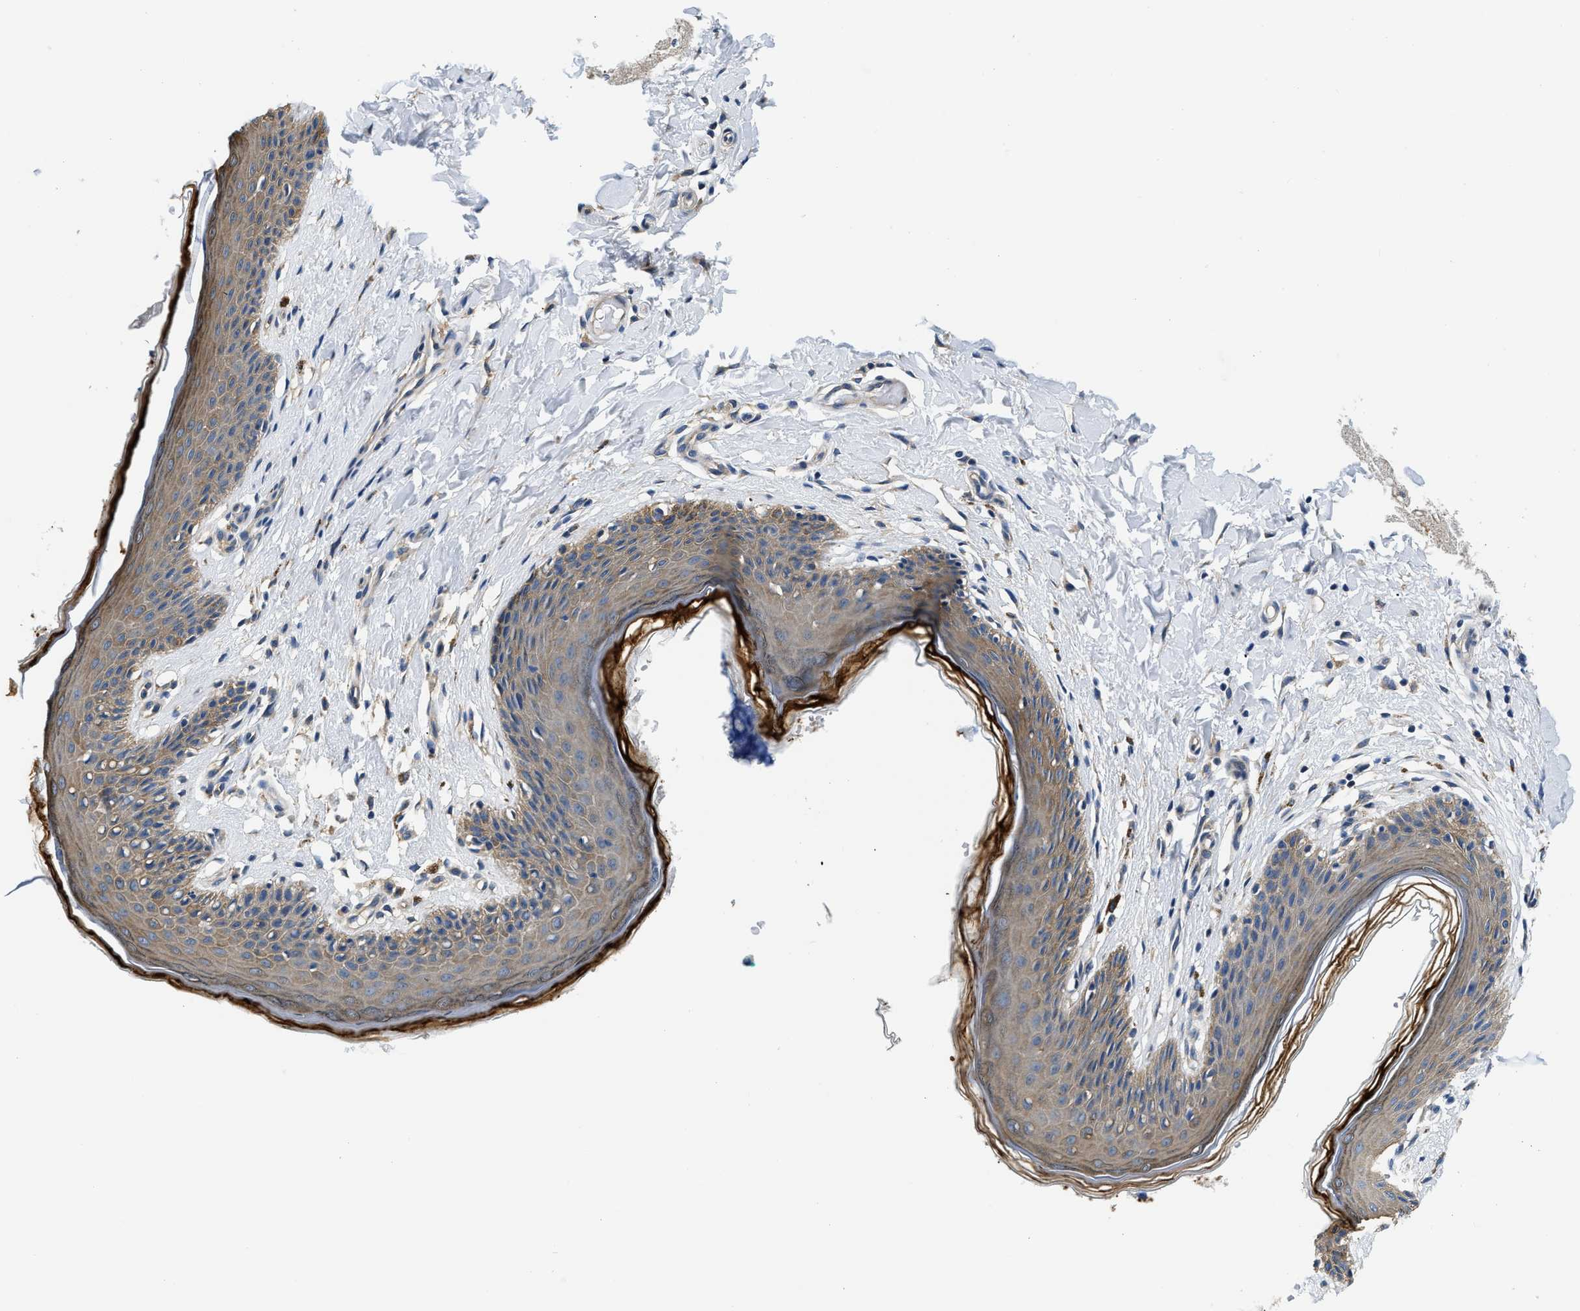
{"staining": {"intensity": "weak", "quantity": ">75%", "location": "cytoplasmic/membranous"}, "tissue": "skin", "cell_type": "Epidermal cells", "image_type": "normal", "snomed": [{"axis": "morphology", "description": "Normal tissue, NOS"}, {"axis": "topography", "description": "Vulva"}], "caption": "Skin stained with DAB (3,3'-diaminobenzidine) immunohistochemistry shows low levels of weak cytoplasmic/membranous staining in approximately >75% of epidermal cells.", "gene": "PPP2R1B", "patient": {"sex": "female", "age": 66}}